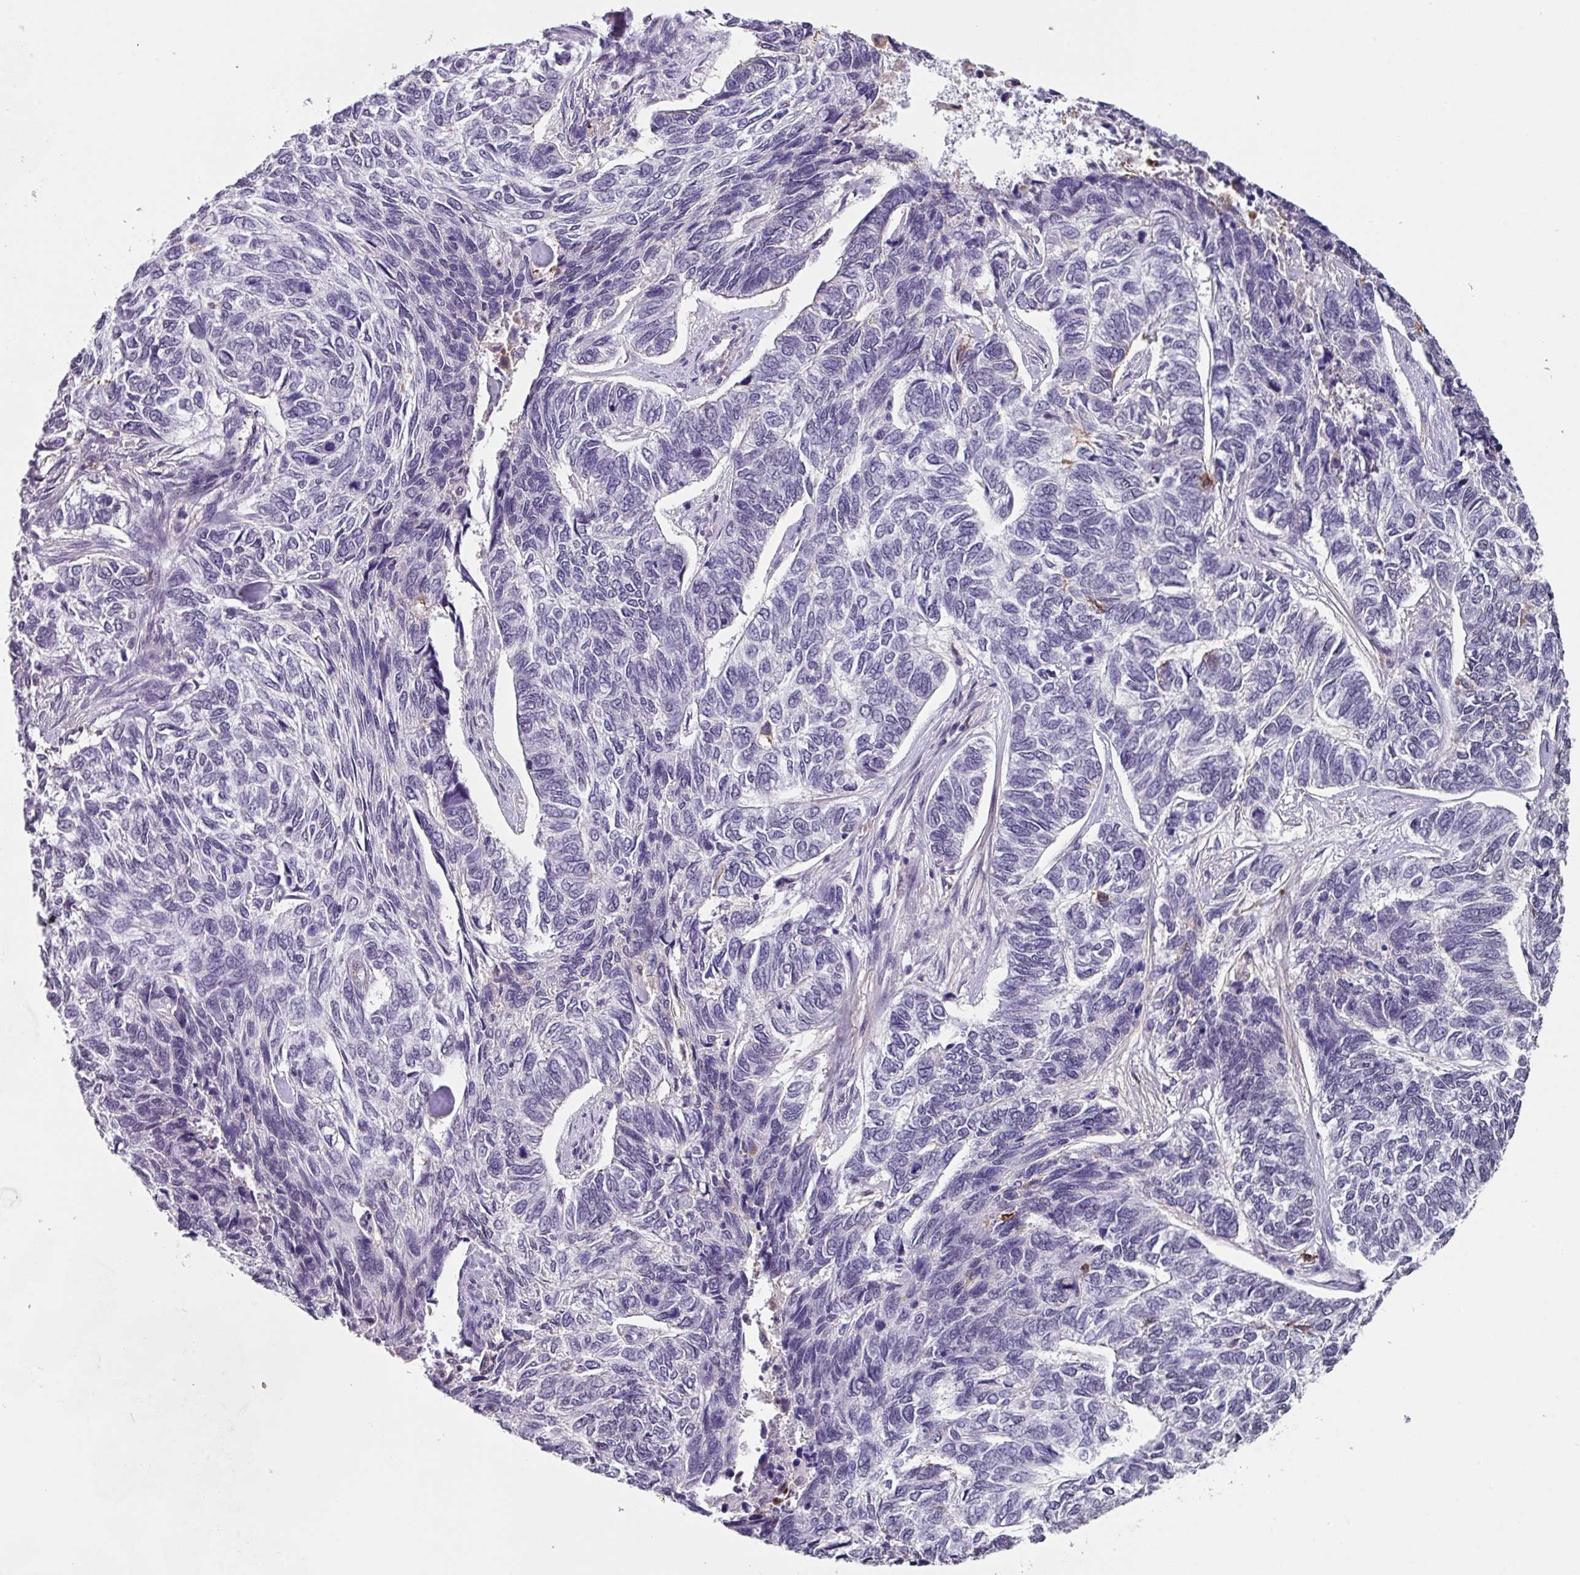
{"staining": {"intensity": "negative", "quantity": "none", "location": "none"}, "tissue": "skin cancer", "cell_type": "Tumor cells", "image_type": "cancer", "snomed": [{"axis": "morphology", "description": "Basal cell carcinoma"}, {"axis": "topography", "description": "Skin"}], "caption": "The immunohistochemistry histopathology image has no significant positivity in tumor cells of skin cancer (basal cell carcinoma) tissue.", "gene": "C1QB", "patient": {"sex": "female", "age": 65}}